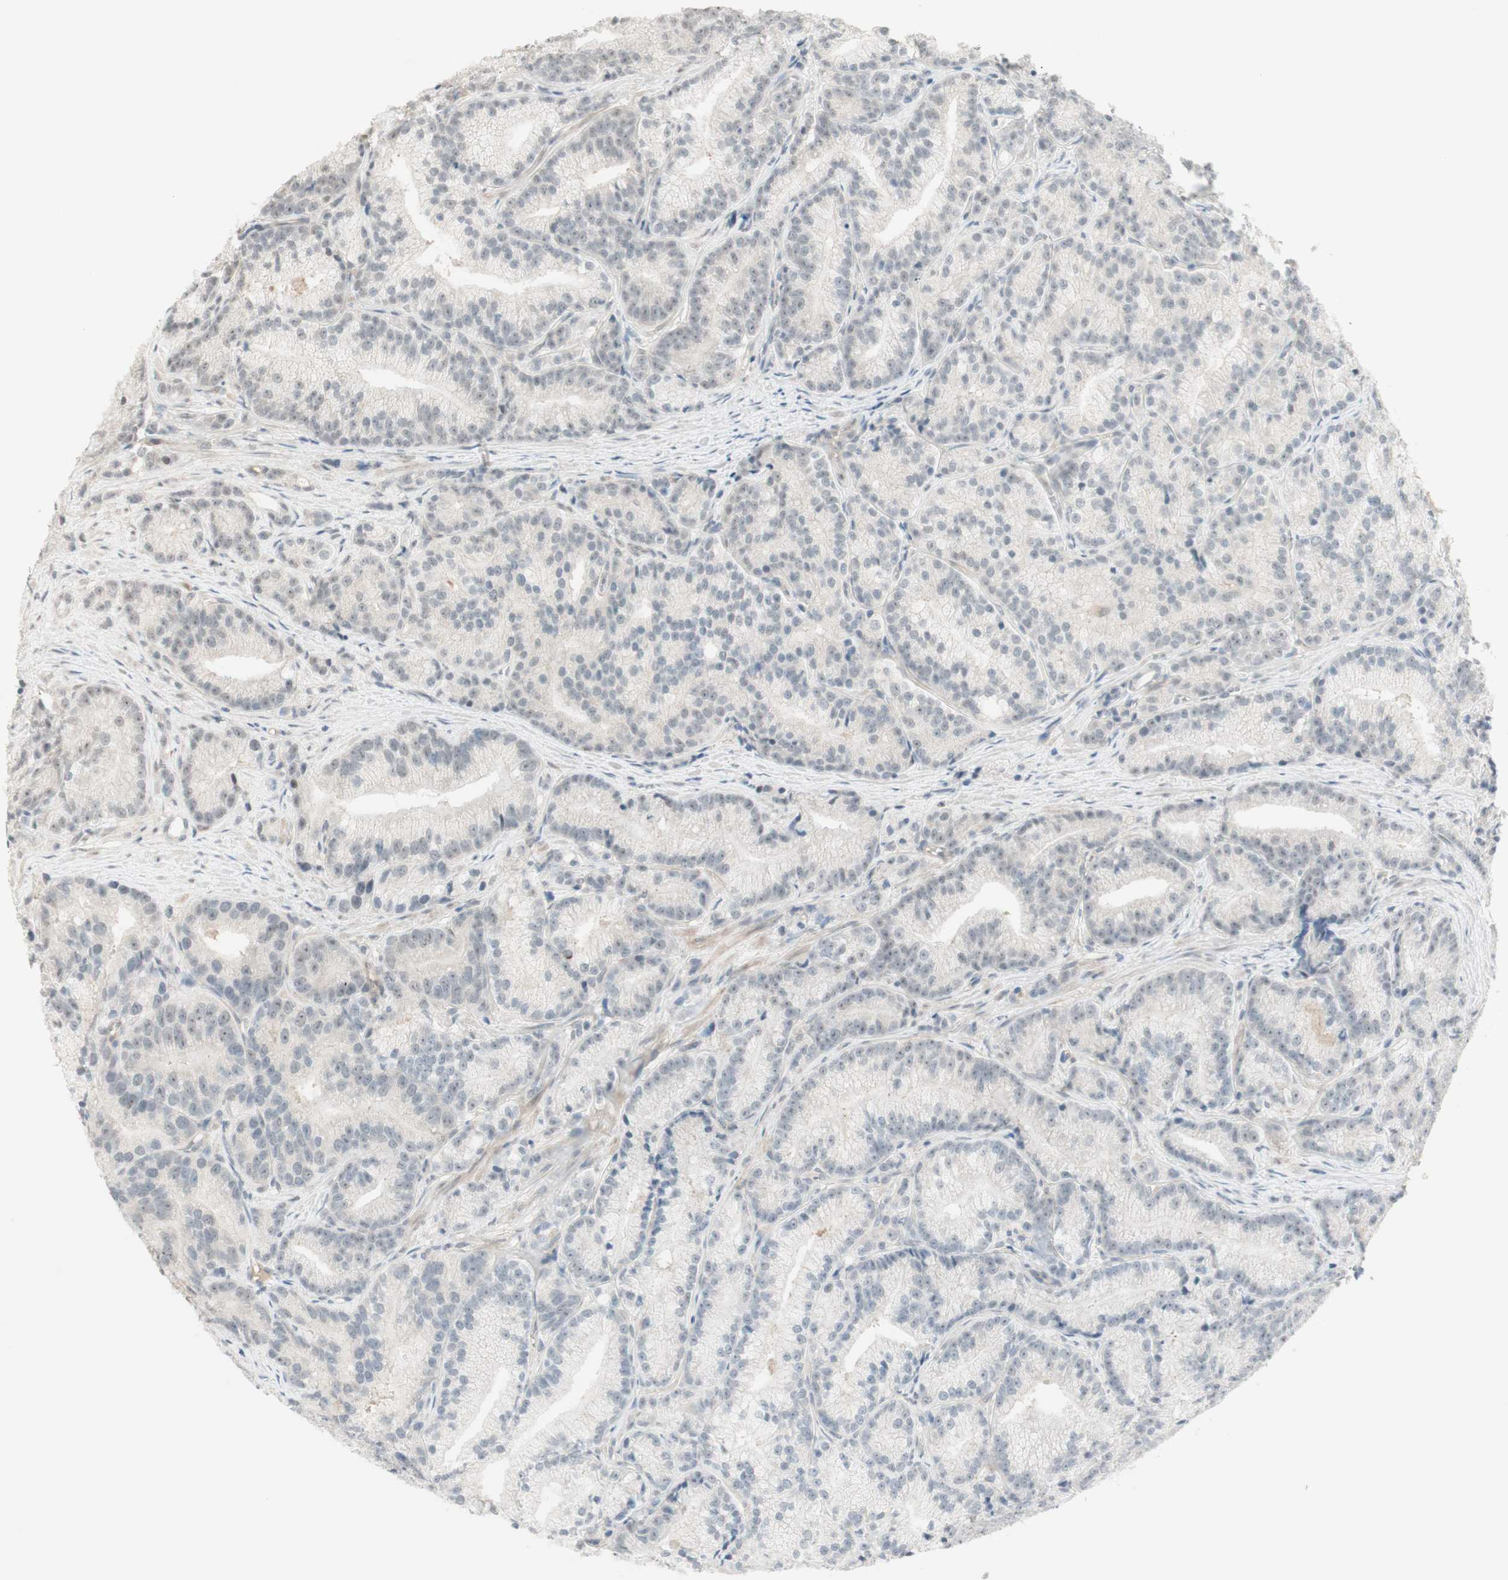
{"staining": {"intensity": "negative", "quantity": "none", "location": "none"}, "tissue": "prostate cancer", "cell_type": "Tumor cells", "image_type": "cancer", "snomed": [{"axis": "morphology", "description": "Adenocarcinoma, Low grade"}, {"axis": "topography", "description": "Prostate"}], "caption": "High power microscopy histopathology image of an immunohistochemistry micrograph of low-grade adenocarcinoma (prostate), revealing no significant positivity in tumor cells.", "gene": "PLCD4", "patient": {"sex": "male", "age": 89}}